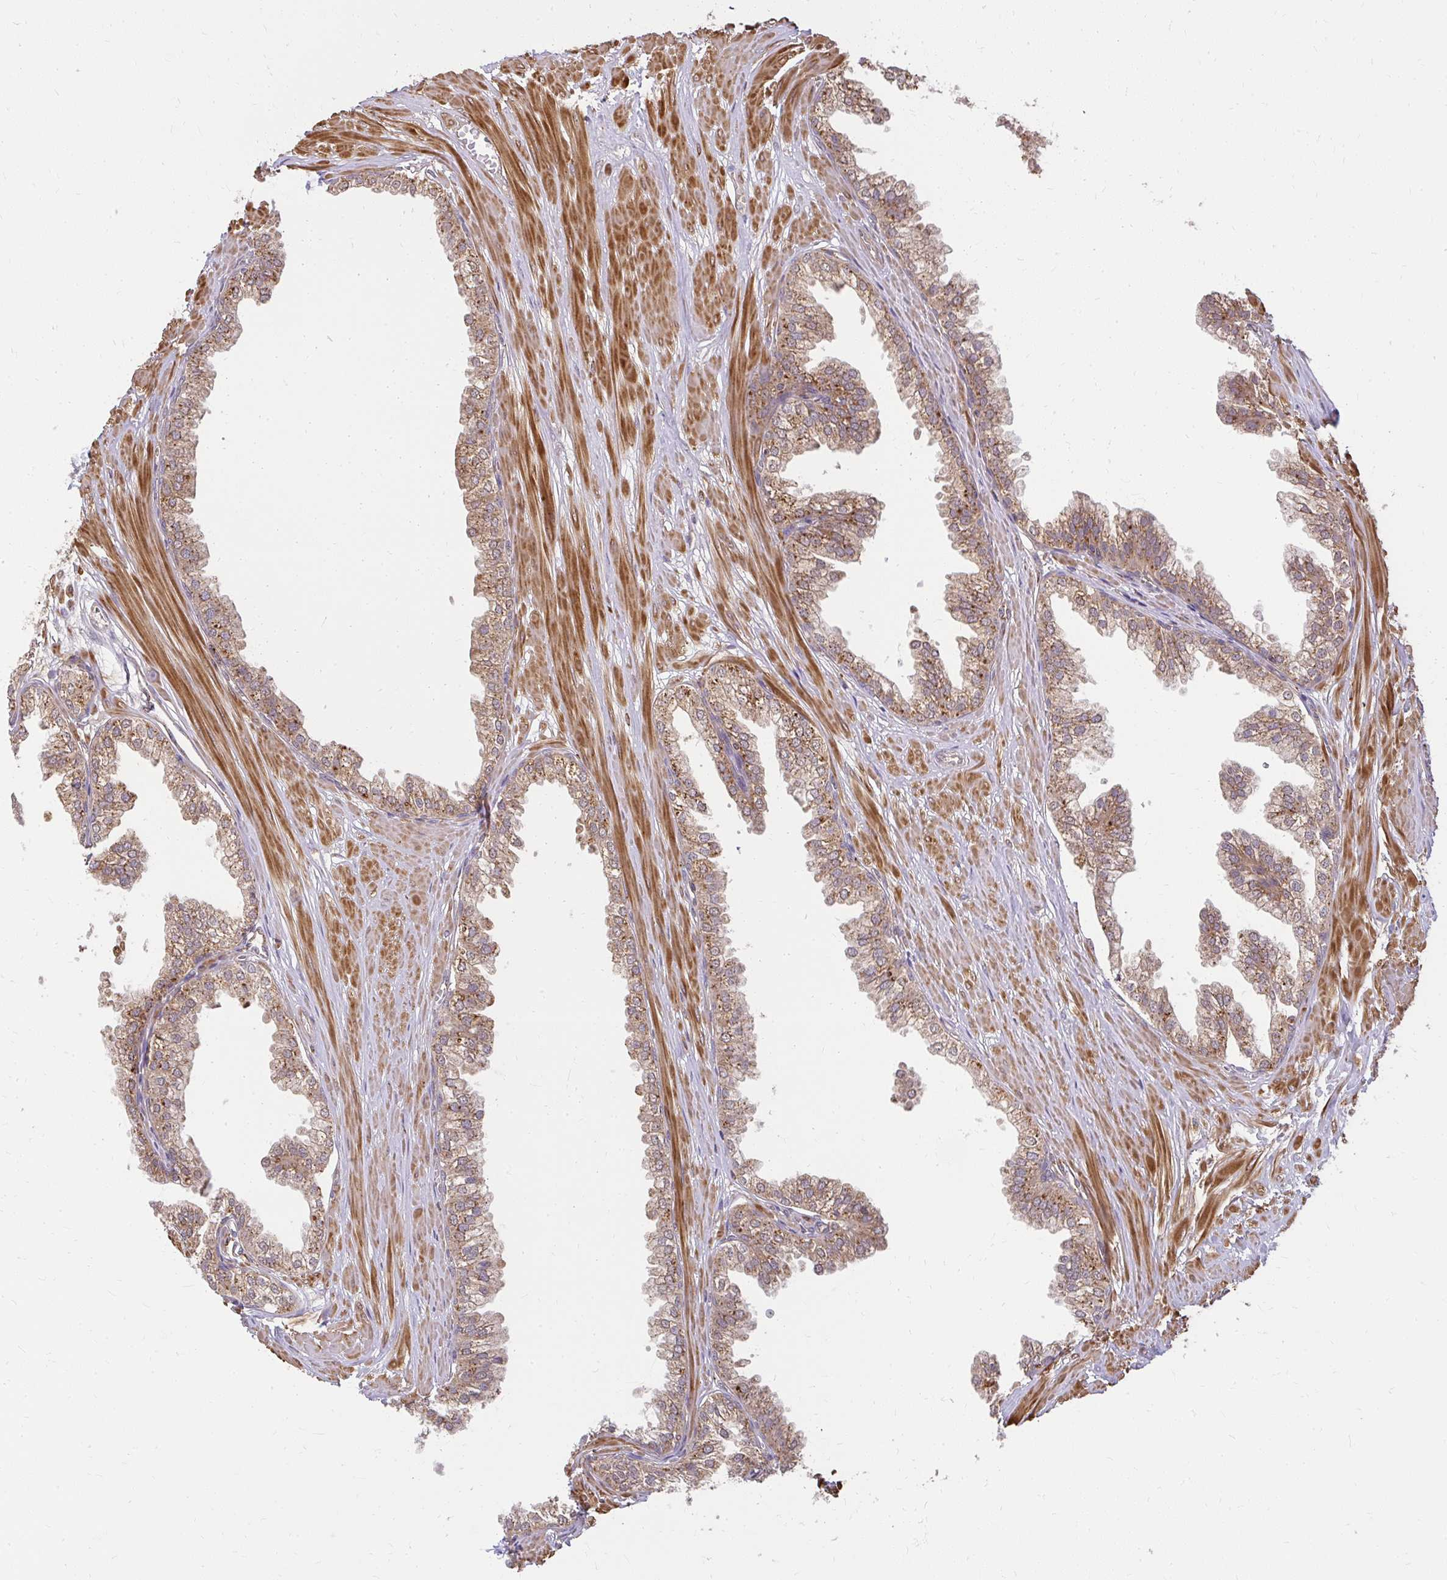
{"staining": {"intensity": "moderate", "quantity": ">75%", "location": "cytoplasmic/membranous"}, "tissue": "prostate", "cell_type": "Glandular cells", "image_type": "normal", "snomed": [{"axis": "morphology", "description": "Normal tissue, NOS"}, {"axis": "topography", "description": "Prostate"}, {"axis": "topography", "description": "Peripheral nerve tissue"}], "caption": "A photomicrograph of prostate stained for a protein shows moderate cytoplasmic/membranous brown staining in glandular cells. (Stains: DAB in brown, nuclei in blue, Microscopy: brightfield microscopy at high magnification).", "gene": "GNS", "patient": {"sex": "male", "age": 55}}